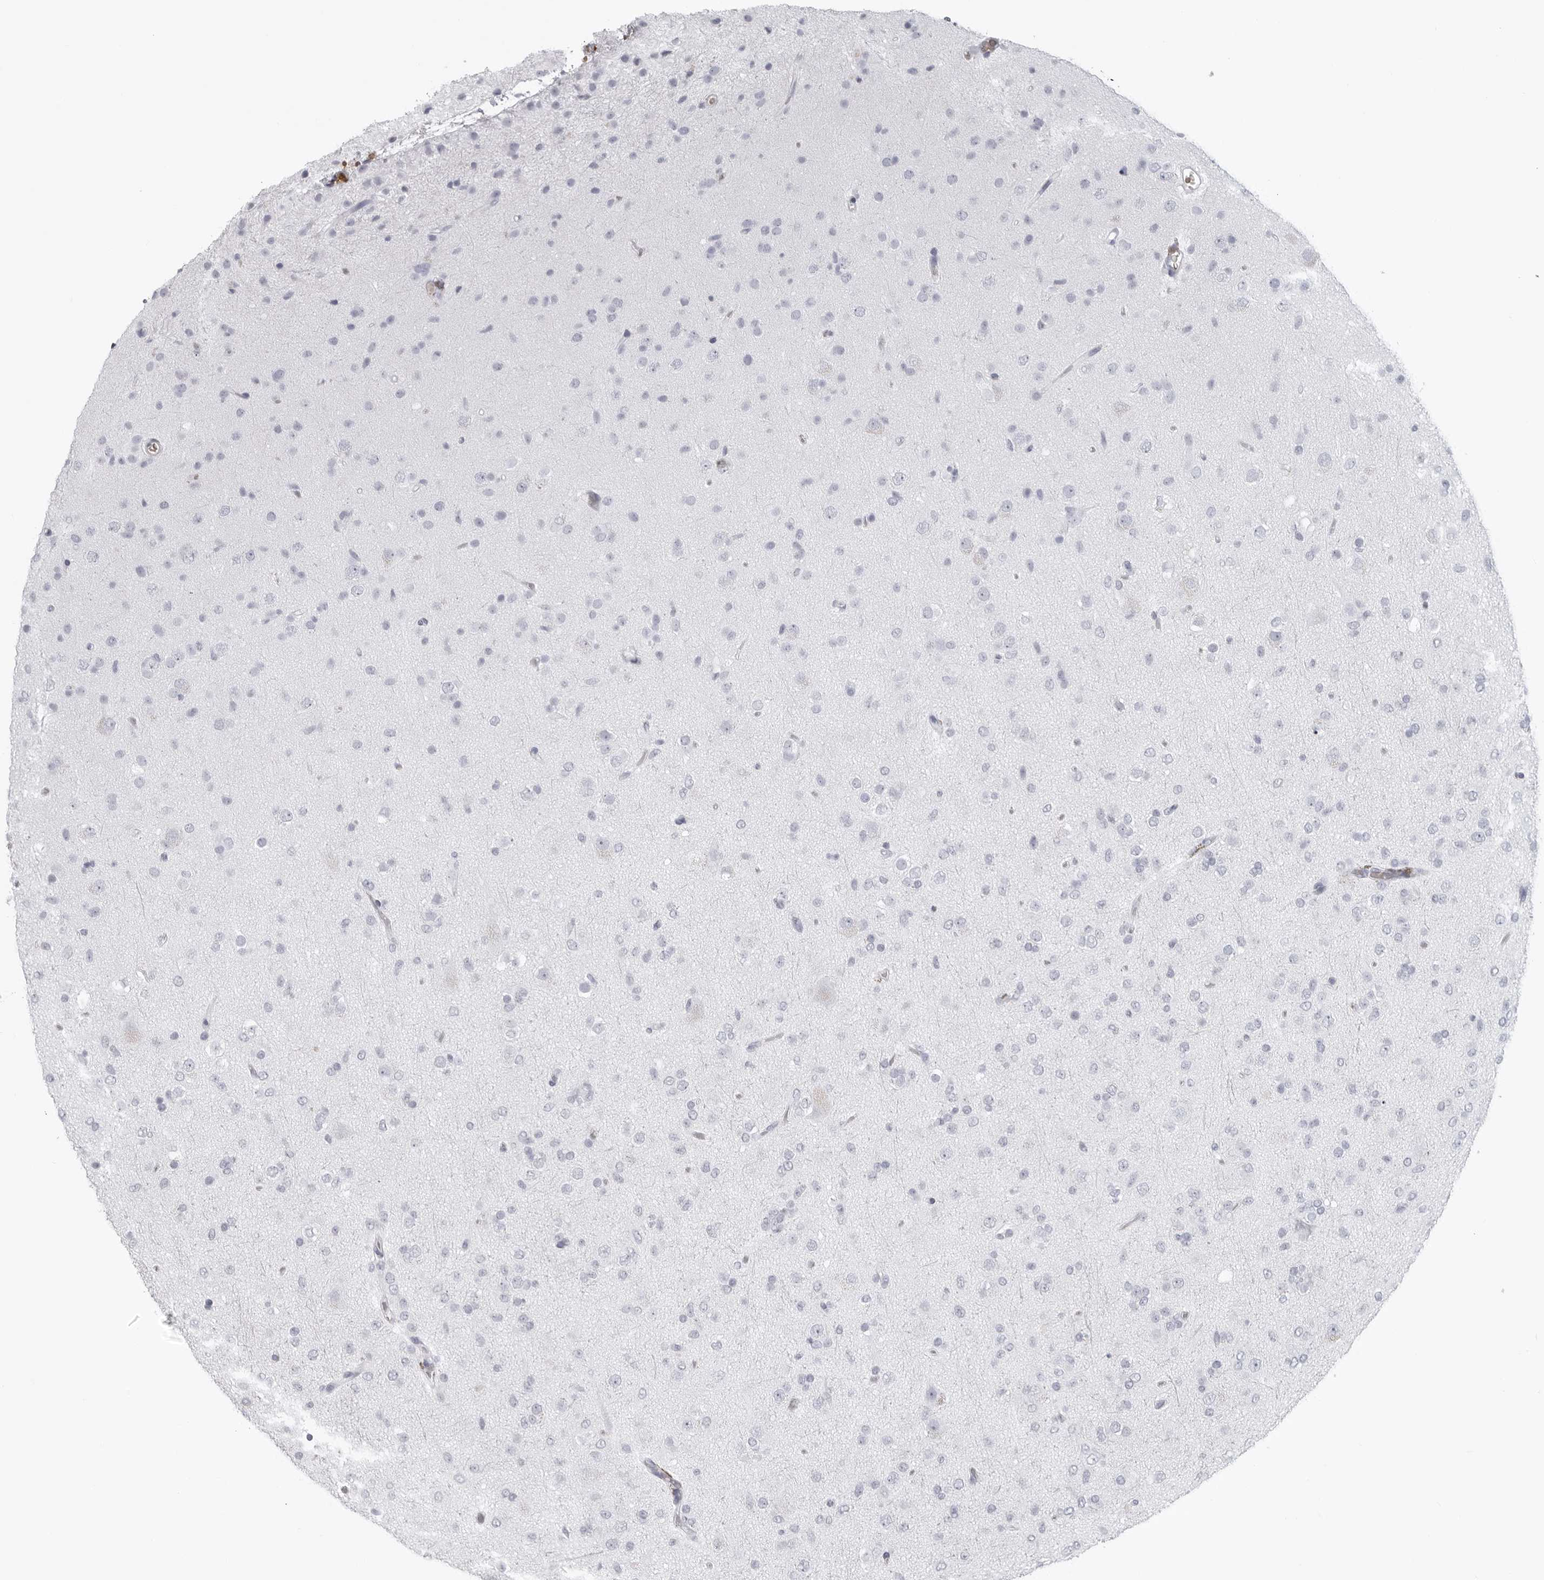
{"staining": {"intensity": "negative", "quantity": "none", "location": "none"}, "tissue": "glioma", "cell_type": "Tumor cells", "image_type": "cancer", "snomed": [{"axis": "morphology", "description": "Glioma, malignant, Low grade"}, {"axis": "topography", "description": "Brain"}], "caption": "The histopathology image exhibits no staining of tumor cells in malignant glioma (low-grade).", "gene": "EPB41", "patient": {"sex": "male", "age": 65}}